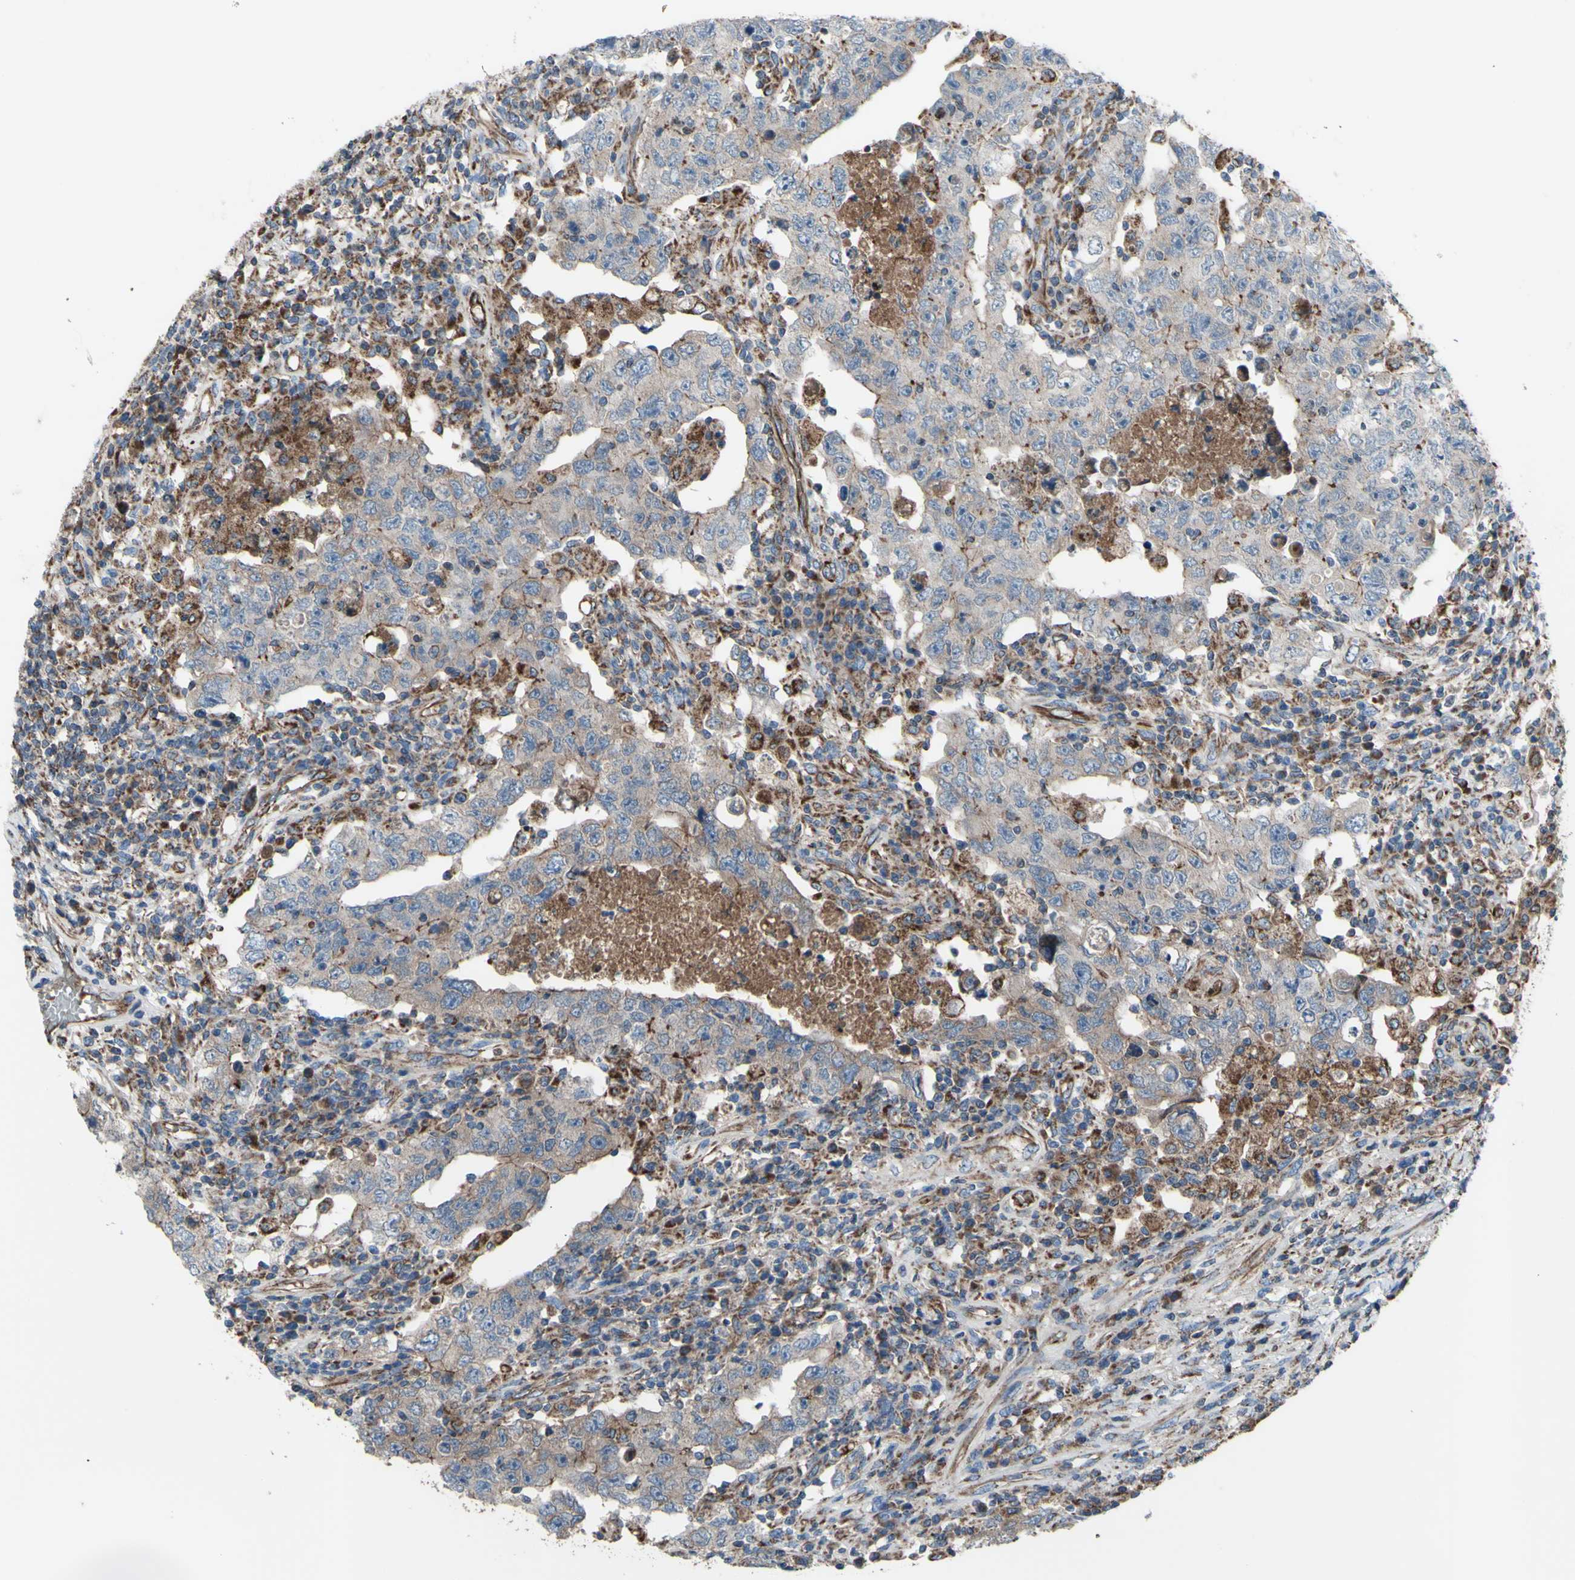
{"staining": {"intensity": "moderate", "quantity": ">75%", "location": "cytoplasmic/membranous"}, "tissue": "testis cancer", "cell_type": "Tumor cells", "image_type": "cancer", "snomed": [{"axis": "morphology", "description": "Carcinoma, Embryonal, NOS"}, {"axis": "topography", "description": "Testis"}], "caption": "Testis embryonal carcinoma tissue demonstrates moderate cytoplasmic/membranous staining in approximately >75% of tumor cells, visualized by immunohistochemistry. (DAB (3,3'-diaminobenzidine) = brown stain, brightfield microscopy at high magnification).", "gene": "EMC7", "patient": {"sex": "male", "age": 26}}